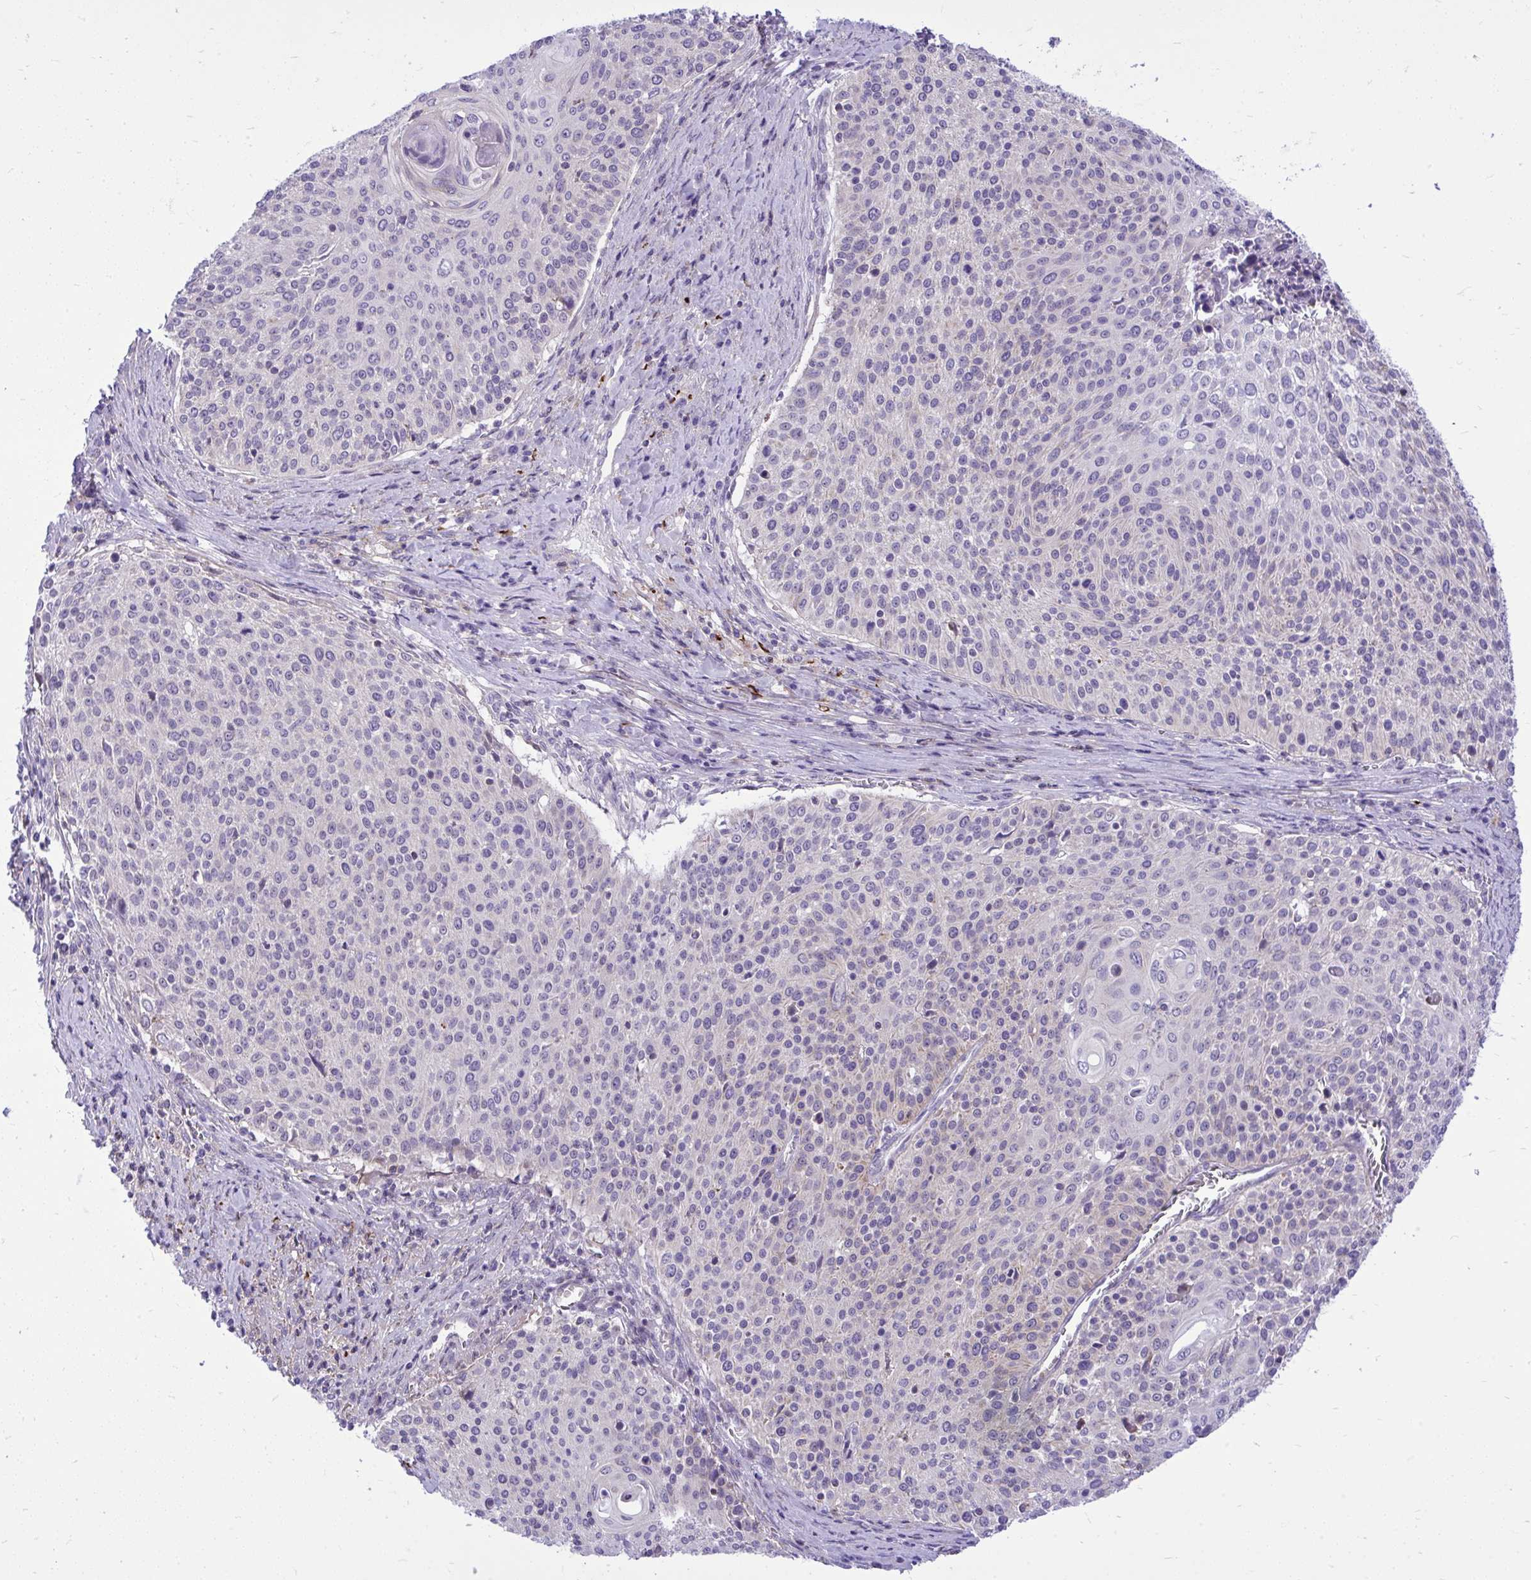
{"staining": {"intensity": "negative", "quantity": "none", "location": "none"}, "tissue": "cervical cancer", "cell_type": "Tumor cells", "image_type": "cancer", "snomed": [{"axis": "morphology", "description": "Squamous cell carcinoma, NOS"}, {"axis": "topography", "description": "Cervix"}], "caption": "Immunohistochemical staining of cervical cancer exhibits no significant positivity in tumor cells. (DAB (3,3'-diaminobenzidine) IHC visualized using brightfield microscopy, high magnification).", "gene": "GRK4", "patient": {"sex": "female", "age": 31}}